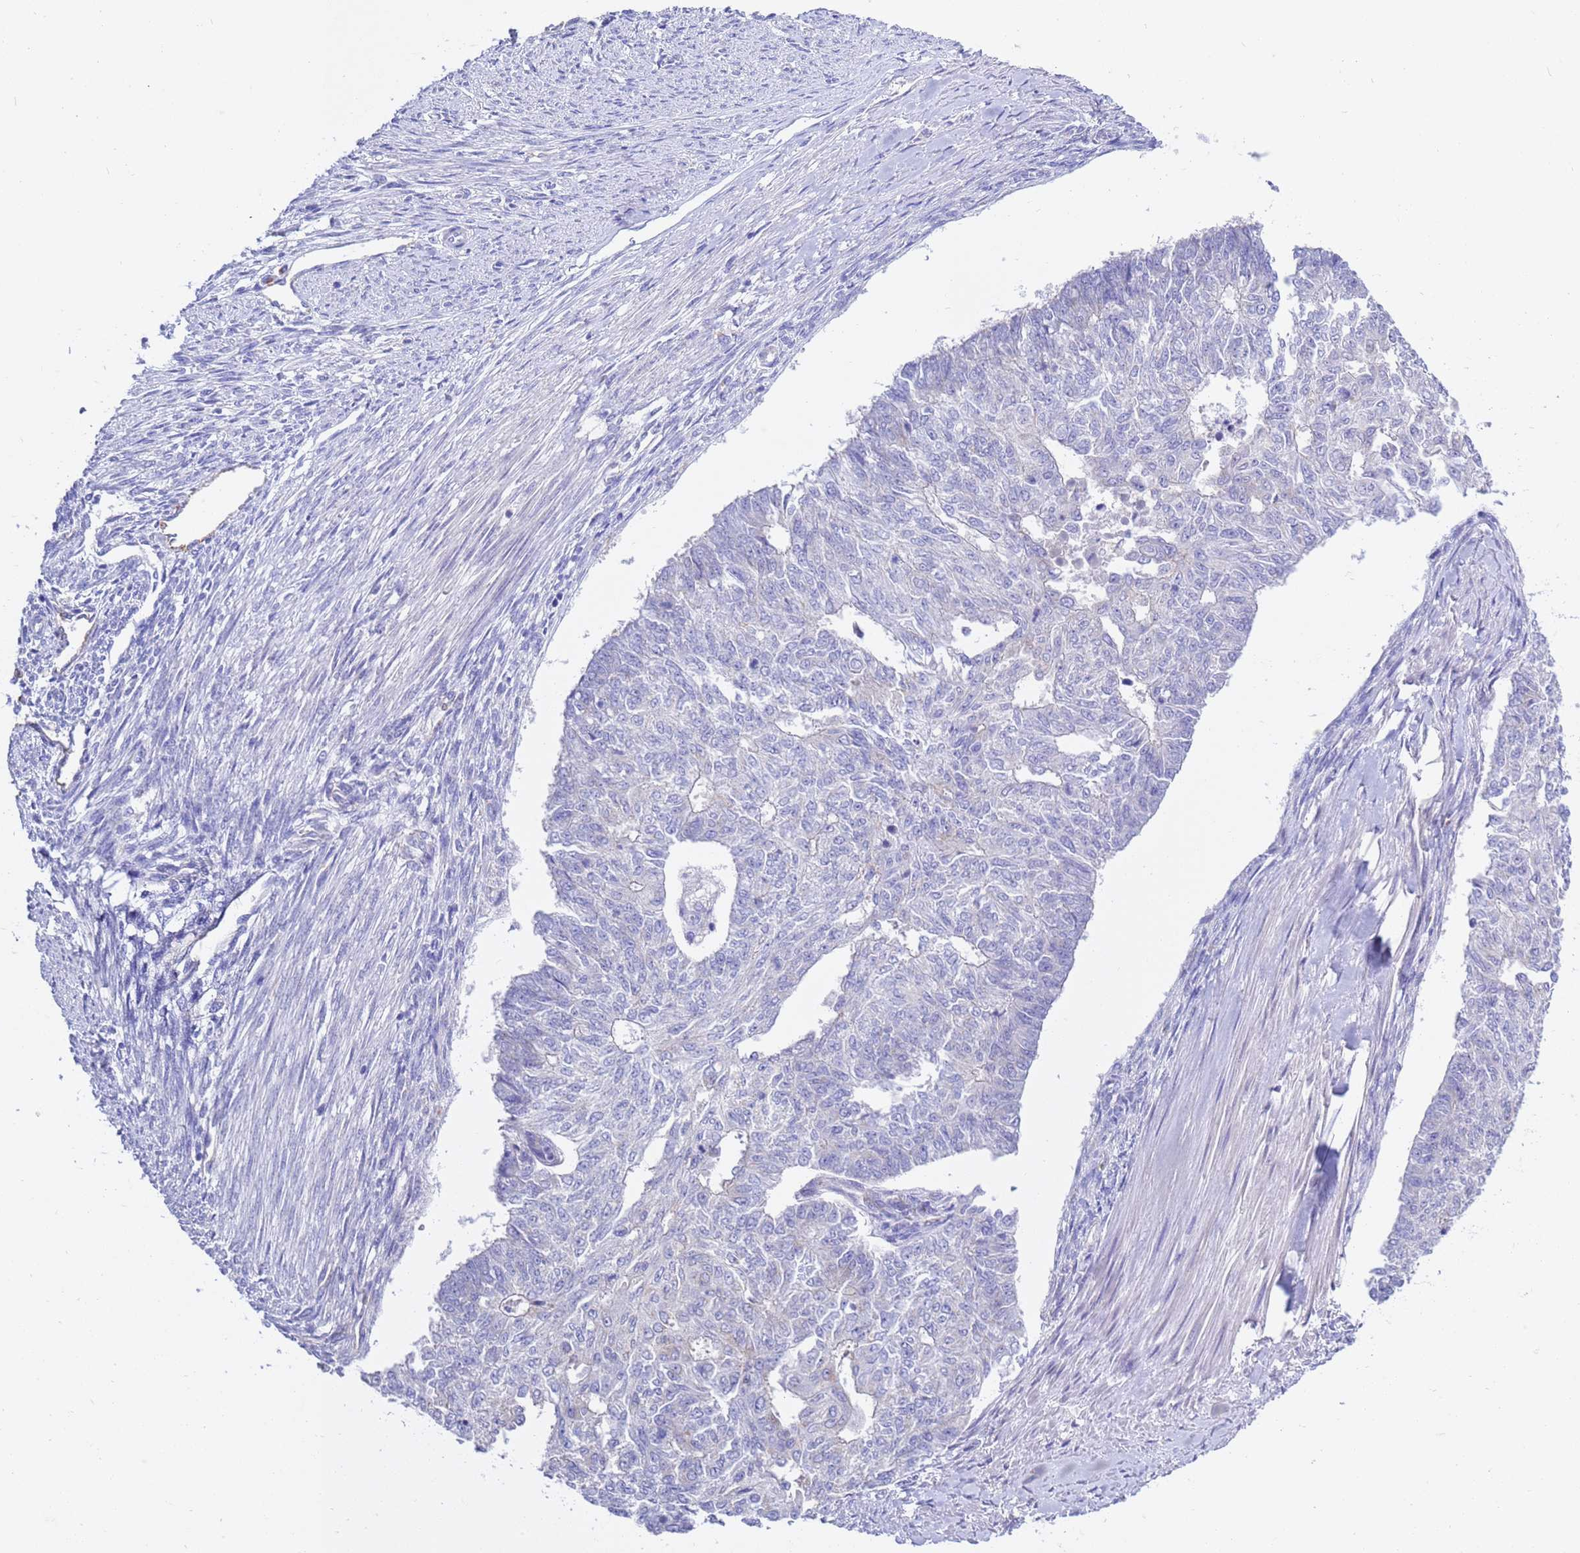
{"staining": {"intensity": "negative", "quantity": "none", "location": "none"}, "tissue": "endometrial cancer", "cell_type": "Tumor cells", "image_type": "cancer", "snomed": [{"axis": "morphology", "description": "Adenocarcinoma, NOS"}, {"axis": "topography", "description": "Endometrium"}], "caption": "The image exhibits no significant staining in tumor cells of endometrial adenocarcinoma.", "gene": "ANAPC1", "patient": {"sex": "female", "age": 32}}